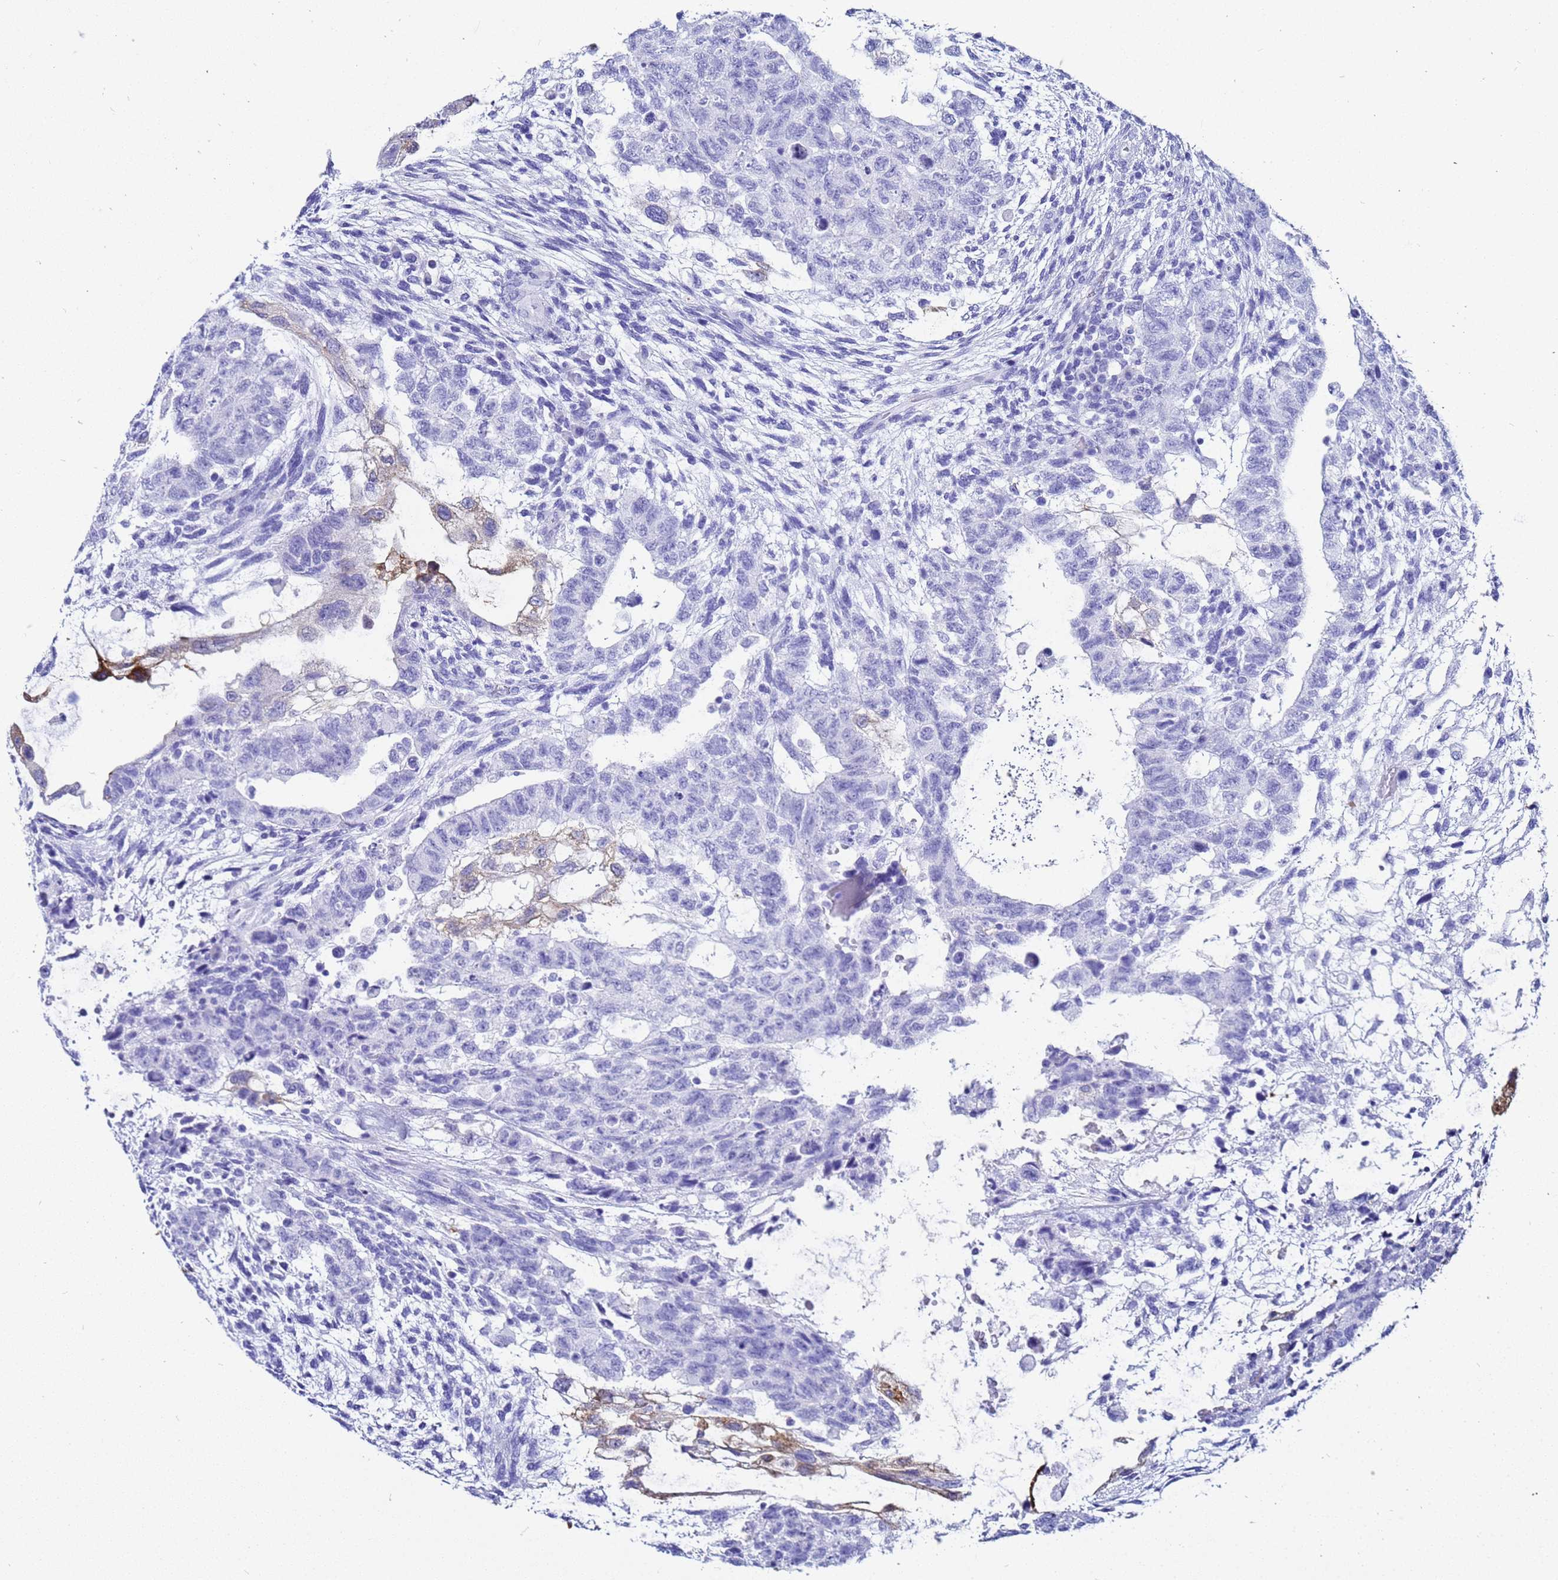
{"staining": {"intensity": "negative", "quantity": "none", "location": "none"}, "tissue": "testis cancer", "cell_type": "Tumor cells", "image_type": "cancer", "snomed": [{"axis": "morphology", "description": "Carcinoma, Embryonal, NOS"}, {"axis": "topography", "description": "Testis"}], "caption": "DAB immunohistochemical staining of human testis cancer reveals no significant positivity in tumor cells.", "gene": "CKB", "patient": {"sex": "male", "age": 36}}